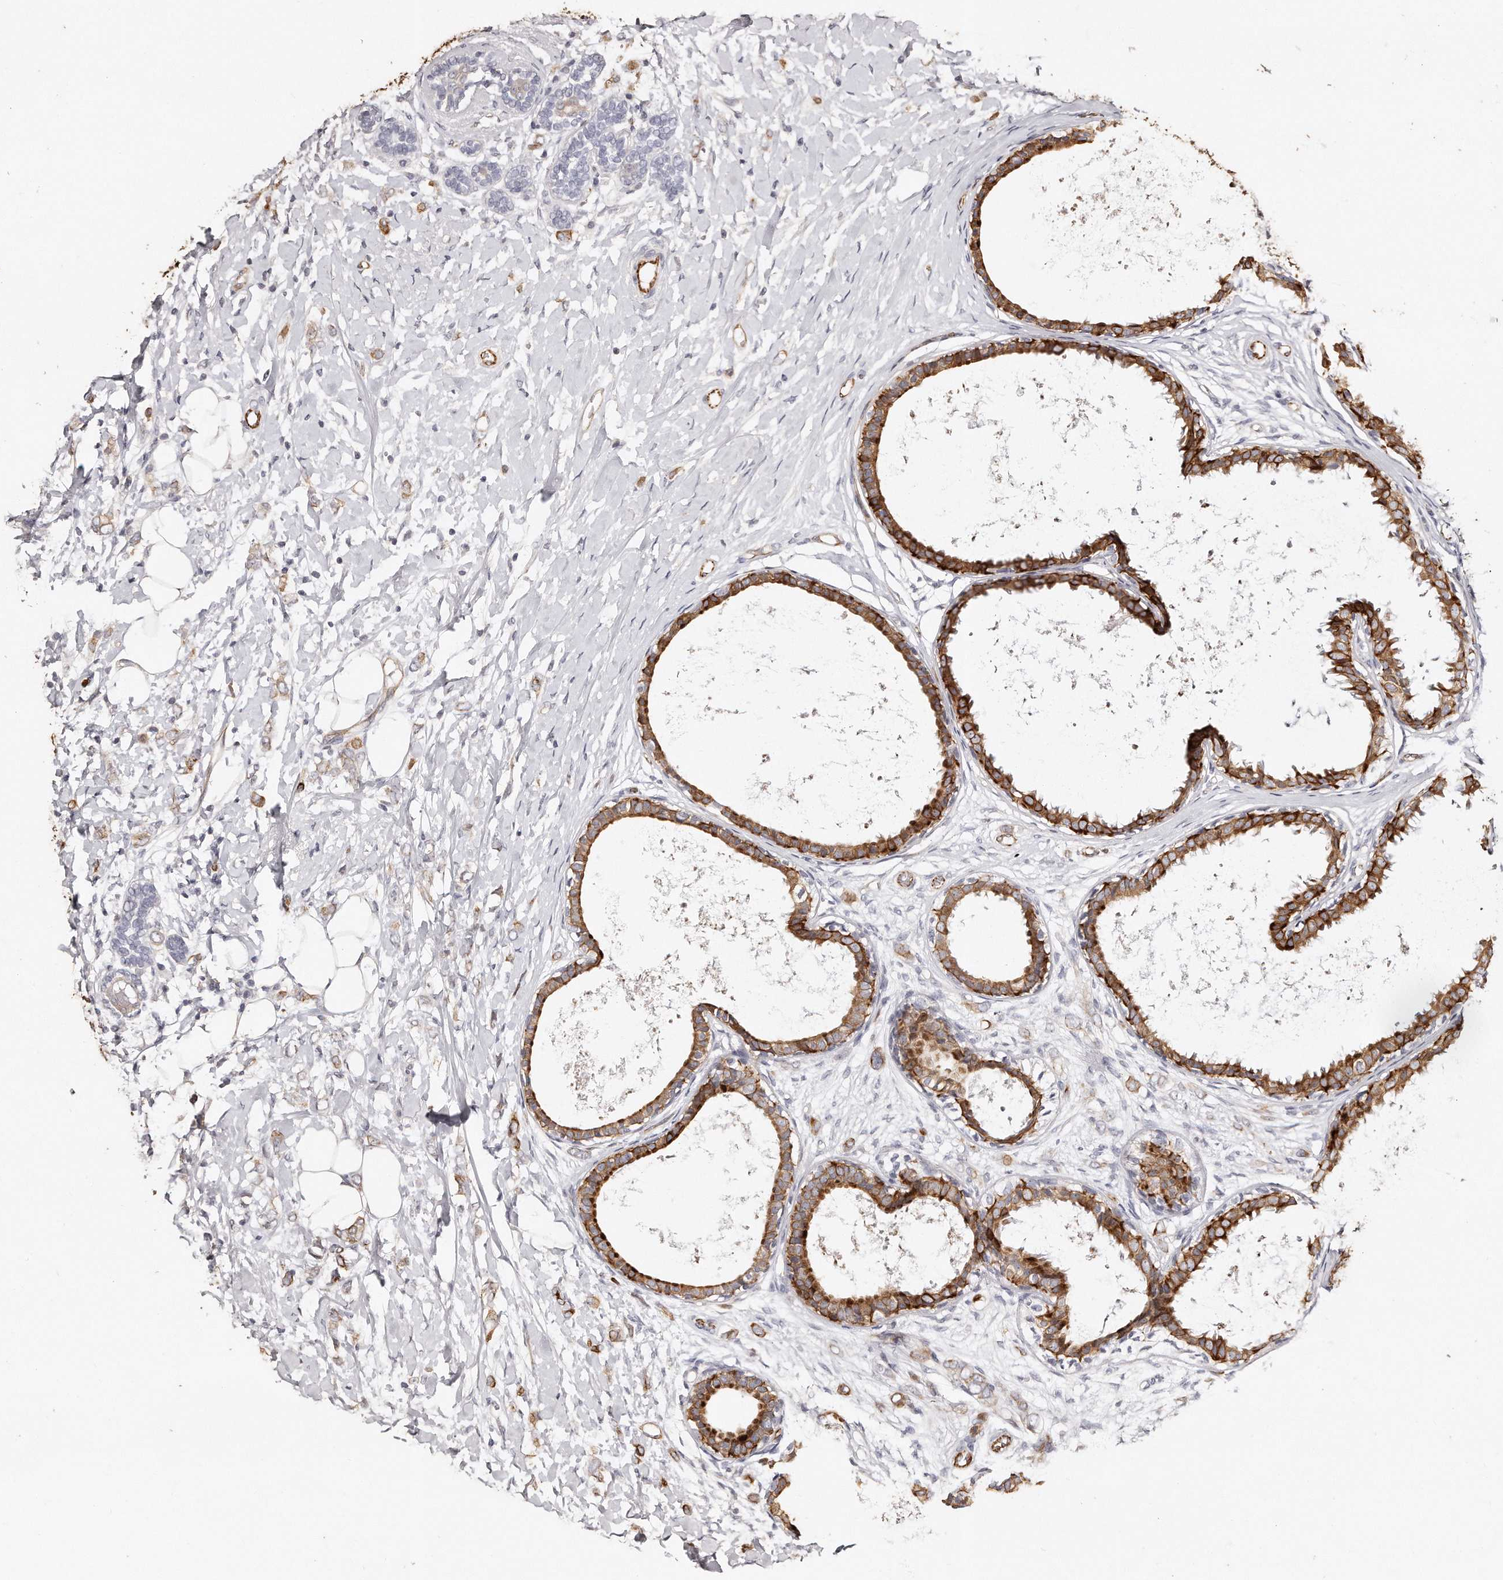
{"staining": {"intensity": "weak", "quantity": ">75%", "location": "cytoplasmic/membranous"}, "tissue": "breast cancer", "cell_type": "Tumor cells", "image_type": "cancer", "snomed": [{"axis": "morphology", "description": "Normal tissue, NOS"}, {"axis": "morphology", "description": "Lobular carcinoma"}, {"axis": "topography", "description": "Breast"}], "caption": "Immunohistochemical staining of breast lobular carcinoma exhibits weak cytoplasmic/membranous protein expression in about >75% of tumor cells.", "gene": "ZYG11A", "patient": {"sex": "female", "age": 47}}